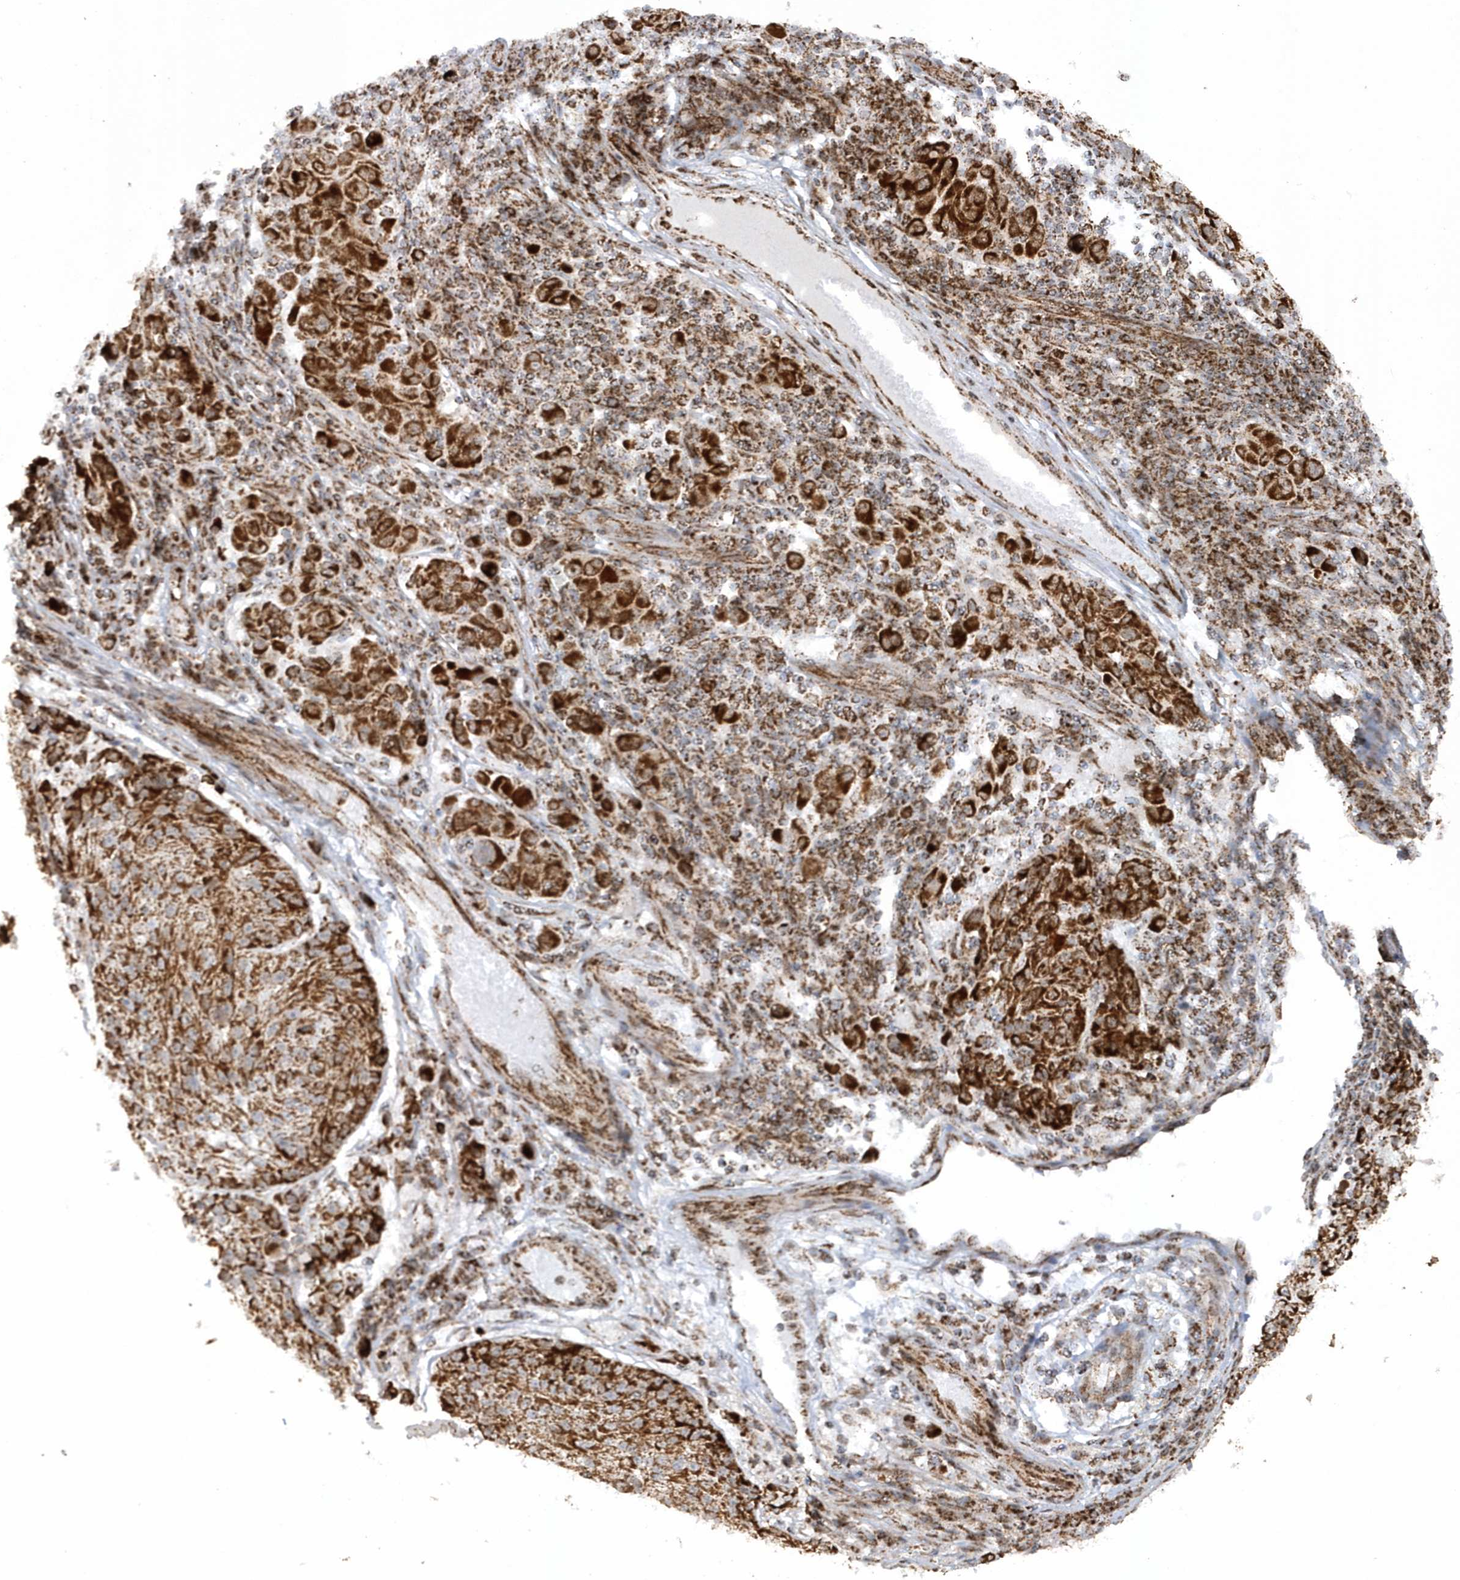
{"staining": {"intensity": "strong", "quantity": ">75%", "location": "cytoplasmic/membranous"}, "tissue": "melanoma", "cell_type": "Tumor cells", "image_type": "cancer", "snomed": [{"axis": "morphology", "description": "Malignant melanoma, NOS"}, {"axis": "topography", "description": "Skin"}], "caption": "Strong cytoplasmic/membranous staining is appreciated in approximately >75% of tumor cells in malignant melanoma. (DAB = brown stain, brightfield microscopy at high magnification).", "gene": "CRY2", "patient": {"sex": "male", "age": 53}}